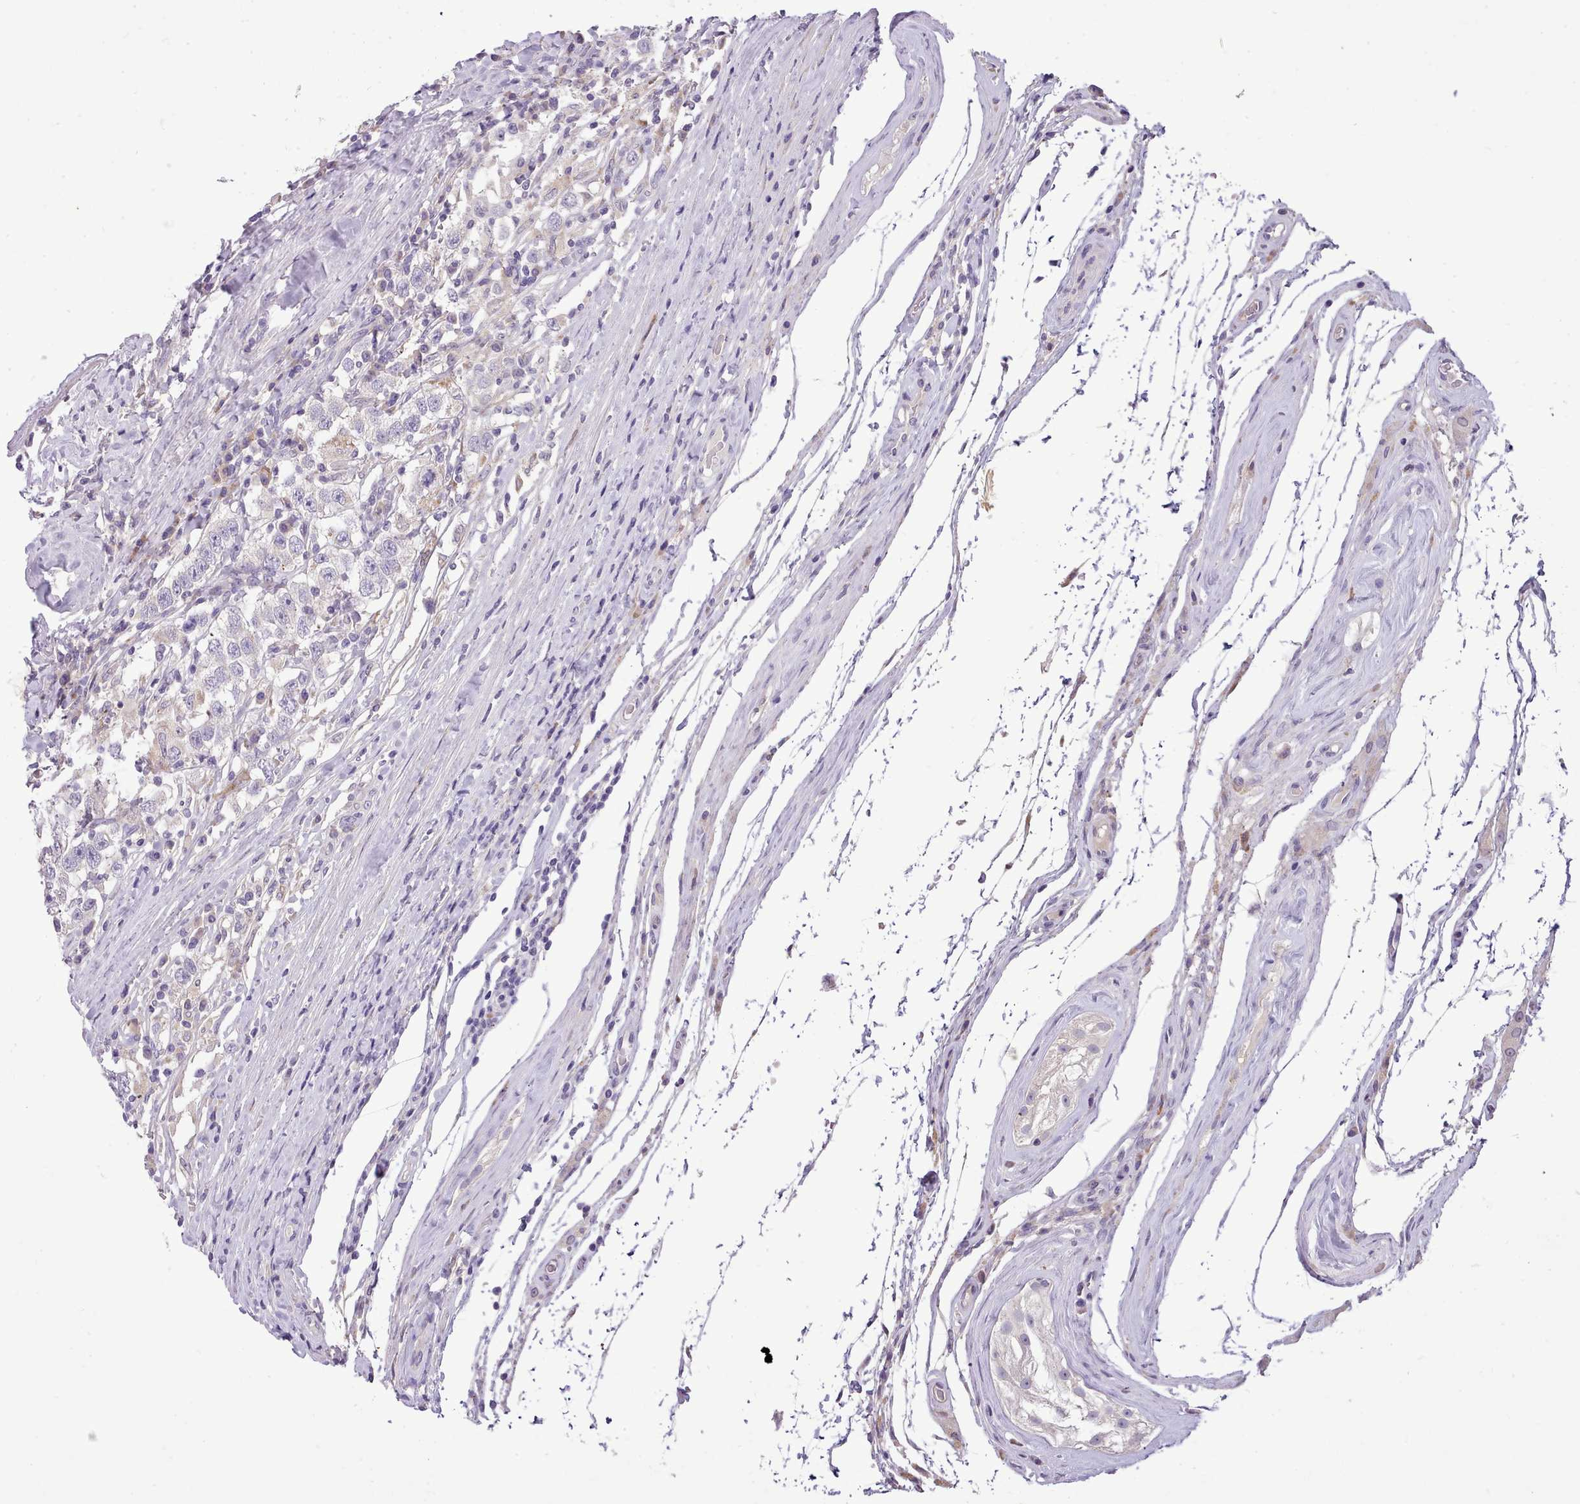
{"staining": {"intensity": "negative", "quantity": "none", "location": "none"}, "tissue": "testis cancer", "cell_type": "Tumor cells", "image_type": "cancer", "snomed": [{"axis": "morphology", "description": "Seminoma, NOS"}, {"axis": "topography", "description": "Testis"}], "caption": "Histopathology image shows no significant protein positivity in tumor cells of testis cancer (seminoma).", "gene": "FAM83E", "patient": {"sex": "male", "age": 41}}